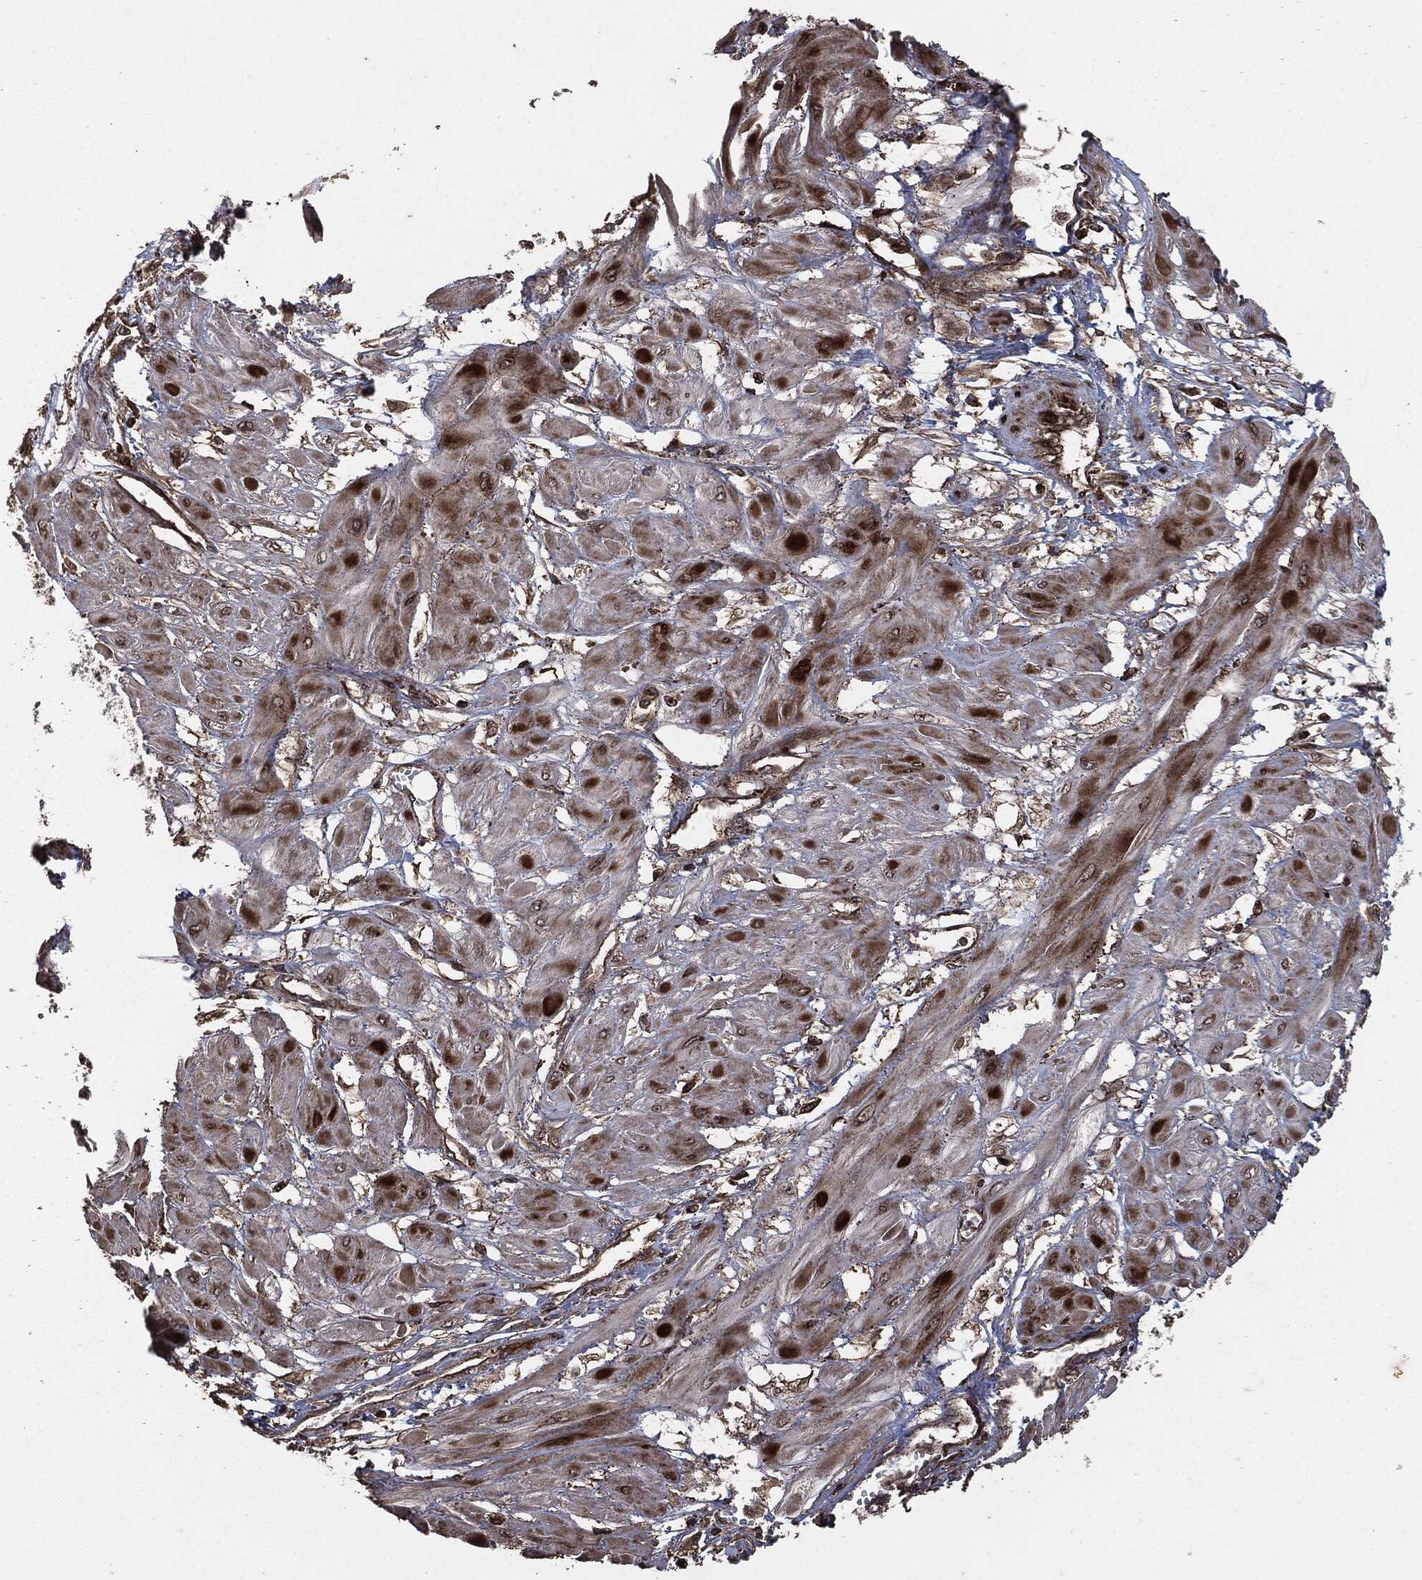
{"staining": {"intensity": "moderate", "quantity": ">75%", "location": "cytoplasmic/membranous"}, "tissue": "cervical cancer", "cell_type": "Tumor cells", "image_type": "cancer", "snomed": [{"axis": "morphology", "description": "Squamous cell carcinoma, NOS"}, {"axis": "topography", "description": "Cervix"}], "caption": "Moderate cytoplasmic/membranous protein expression is appreciated in about >75% of tumor cells in cervical cancer.", "gene": "IFIT1", "patient": {"sex": "female", "age": 34}}